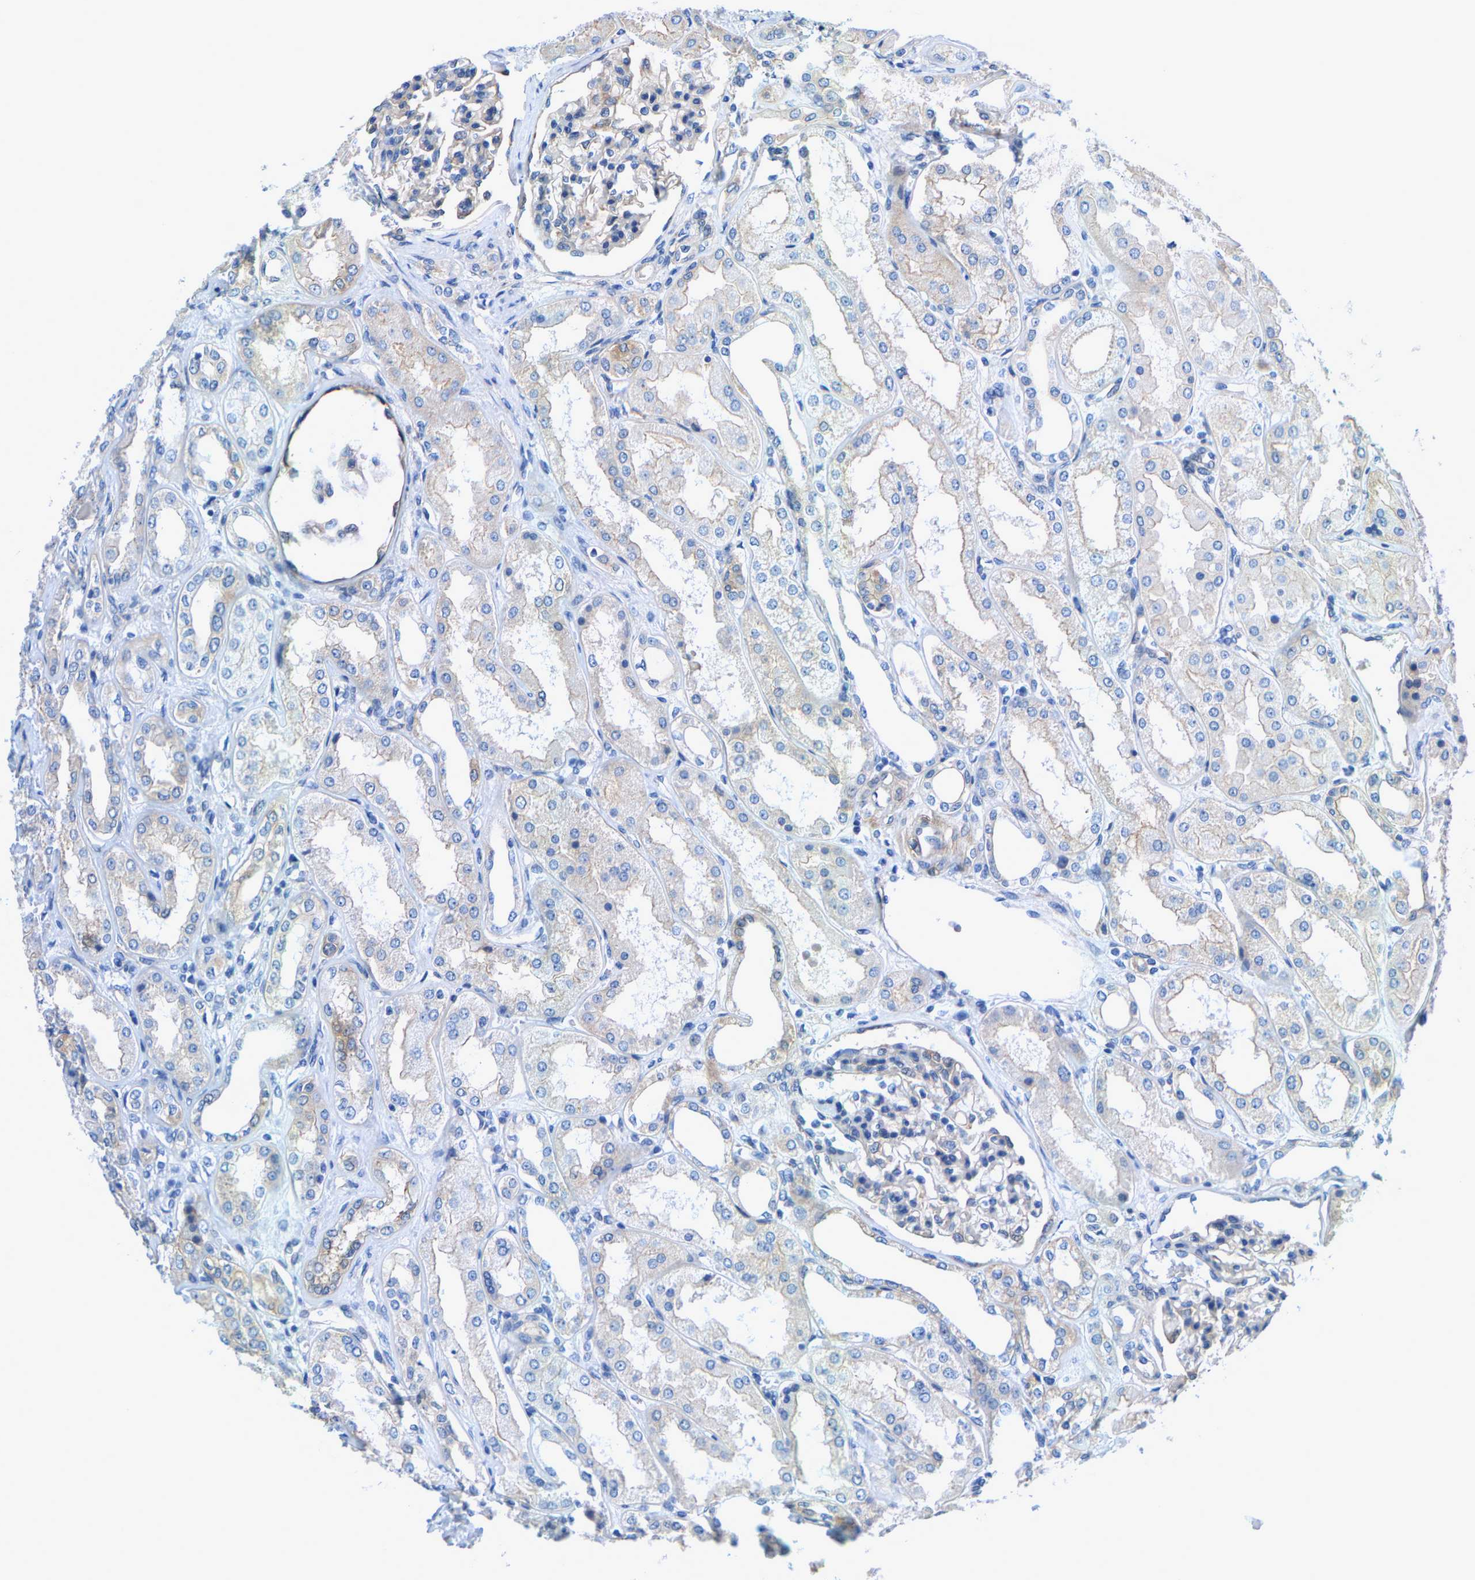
{"staining": {"intensity": "negative", "quantity": "none", "location": "none"}, "tissue": "kidney", "cell_type": "Cells in glomeruli", "image_type": "normal", "snomed": [{"axis": "morphology", "description": "Normal tissue, NOS"}, {"axis": "topography", "description": "Kidney"}], "caption": "This is an immunohistochemistry (IHC) image of unremarkable kidney. There is no staining in cells in glomeruli.", "gene": "DSCAM", "patient": {"sex": "female", "age": 56}}